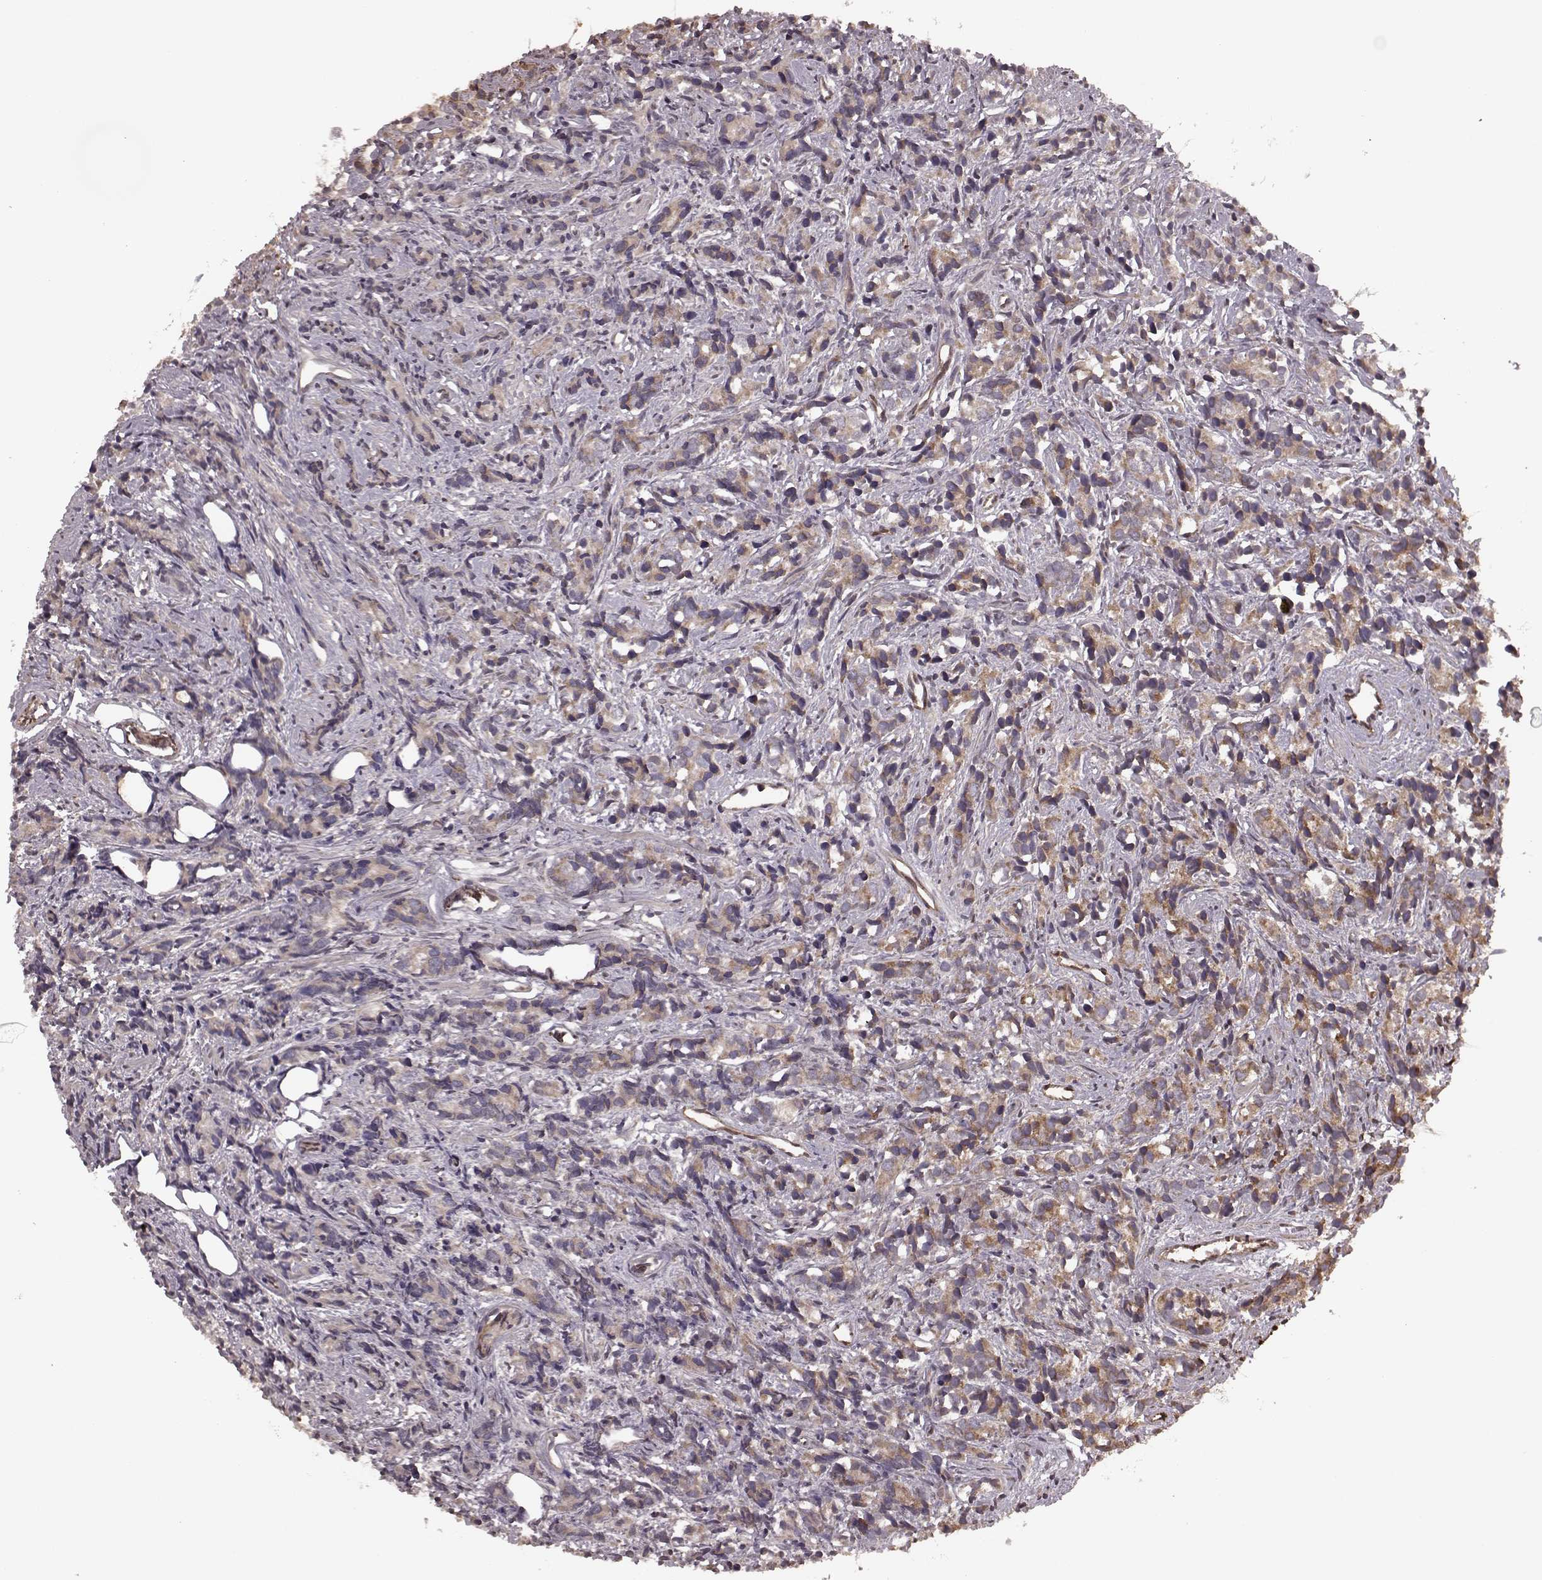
{"staining": {"intensity": "moderate", "quantity": ">75%", "location": "cytoplasmic/membranous"}, "tissue": "prostate cancer", "cell_type": "Tumor cells", "image_type": "cancer", "snomed": [{"axis": "morphology", "description": "Adenocarcinoma, High grade"}, {"axis": "topography", "description": "Prostate"}], "caption": "Immunohistochemistry photomicrograph of human prostate adenocarcinoma (high-grade) stained for a protein (brown), which displays medium levels of moderate cytoplasmic/membranous positivity in approximately >75% of tumor cells.", "gene": "AGPAT1", "patient": {"sex": "male", "age": 84}}